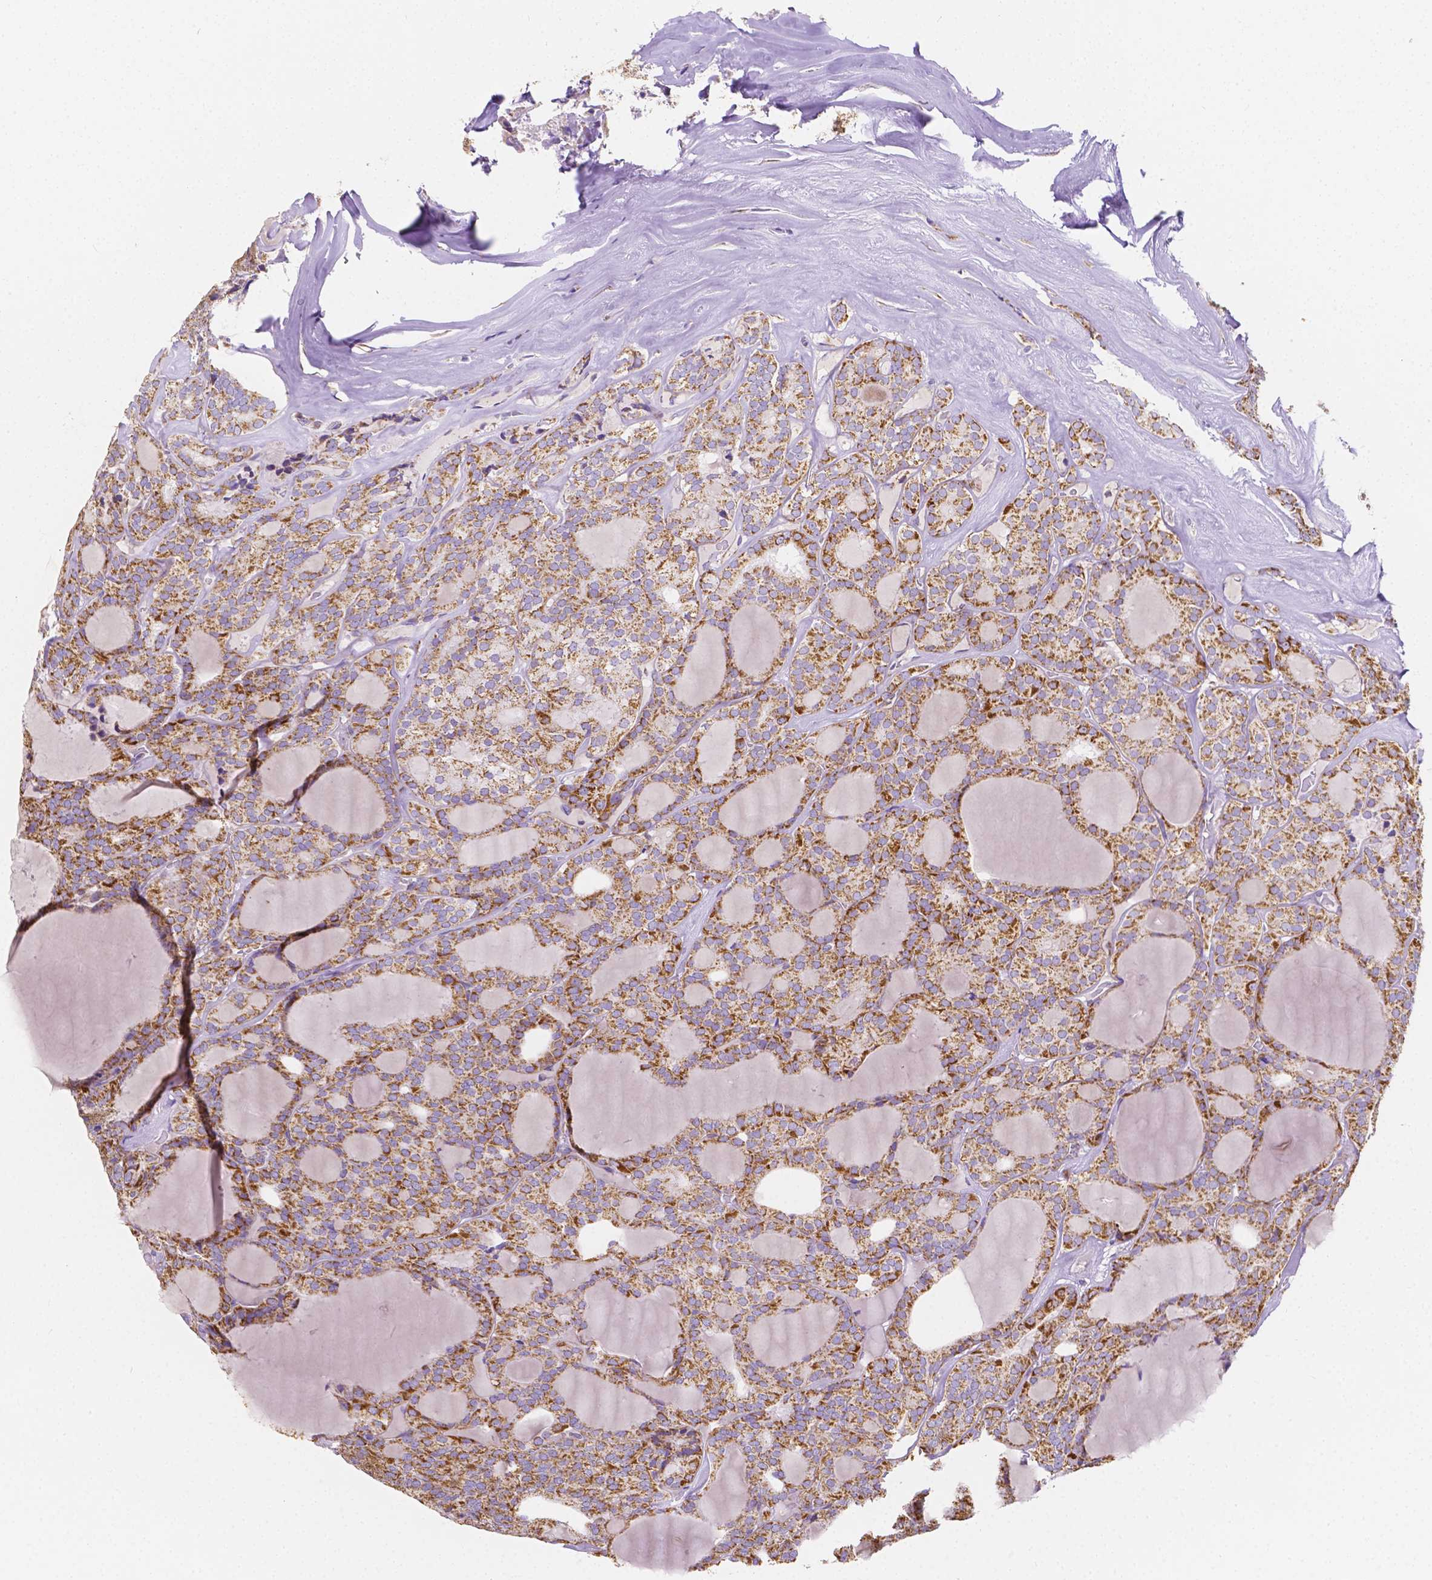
{"staining": {"intensity": "strong", "quantity": "25%-75%", "location": "cytoplasmic/membranous"}, "tissue": "thyroid cancer", "cell_type": "Tumor cells", "image_type": "cancer", "snomed": [{"axis": "morphology", "description": "Follicular adenoma carcinoma, NOS"}, {"axis": "topography", "description": "Thyroid gland"}], "caption": "Immunohistochemistry (IHC) of human thyroid cancer (follicular adenoma carcinoma) displays high levels of strong cytoplasmic/membranous expression in approximately 25%-75% of tumor cells.", "gene": "SGTB", "patient": {"sex": "male", "age": 74}}